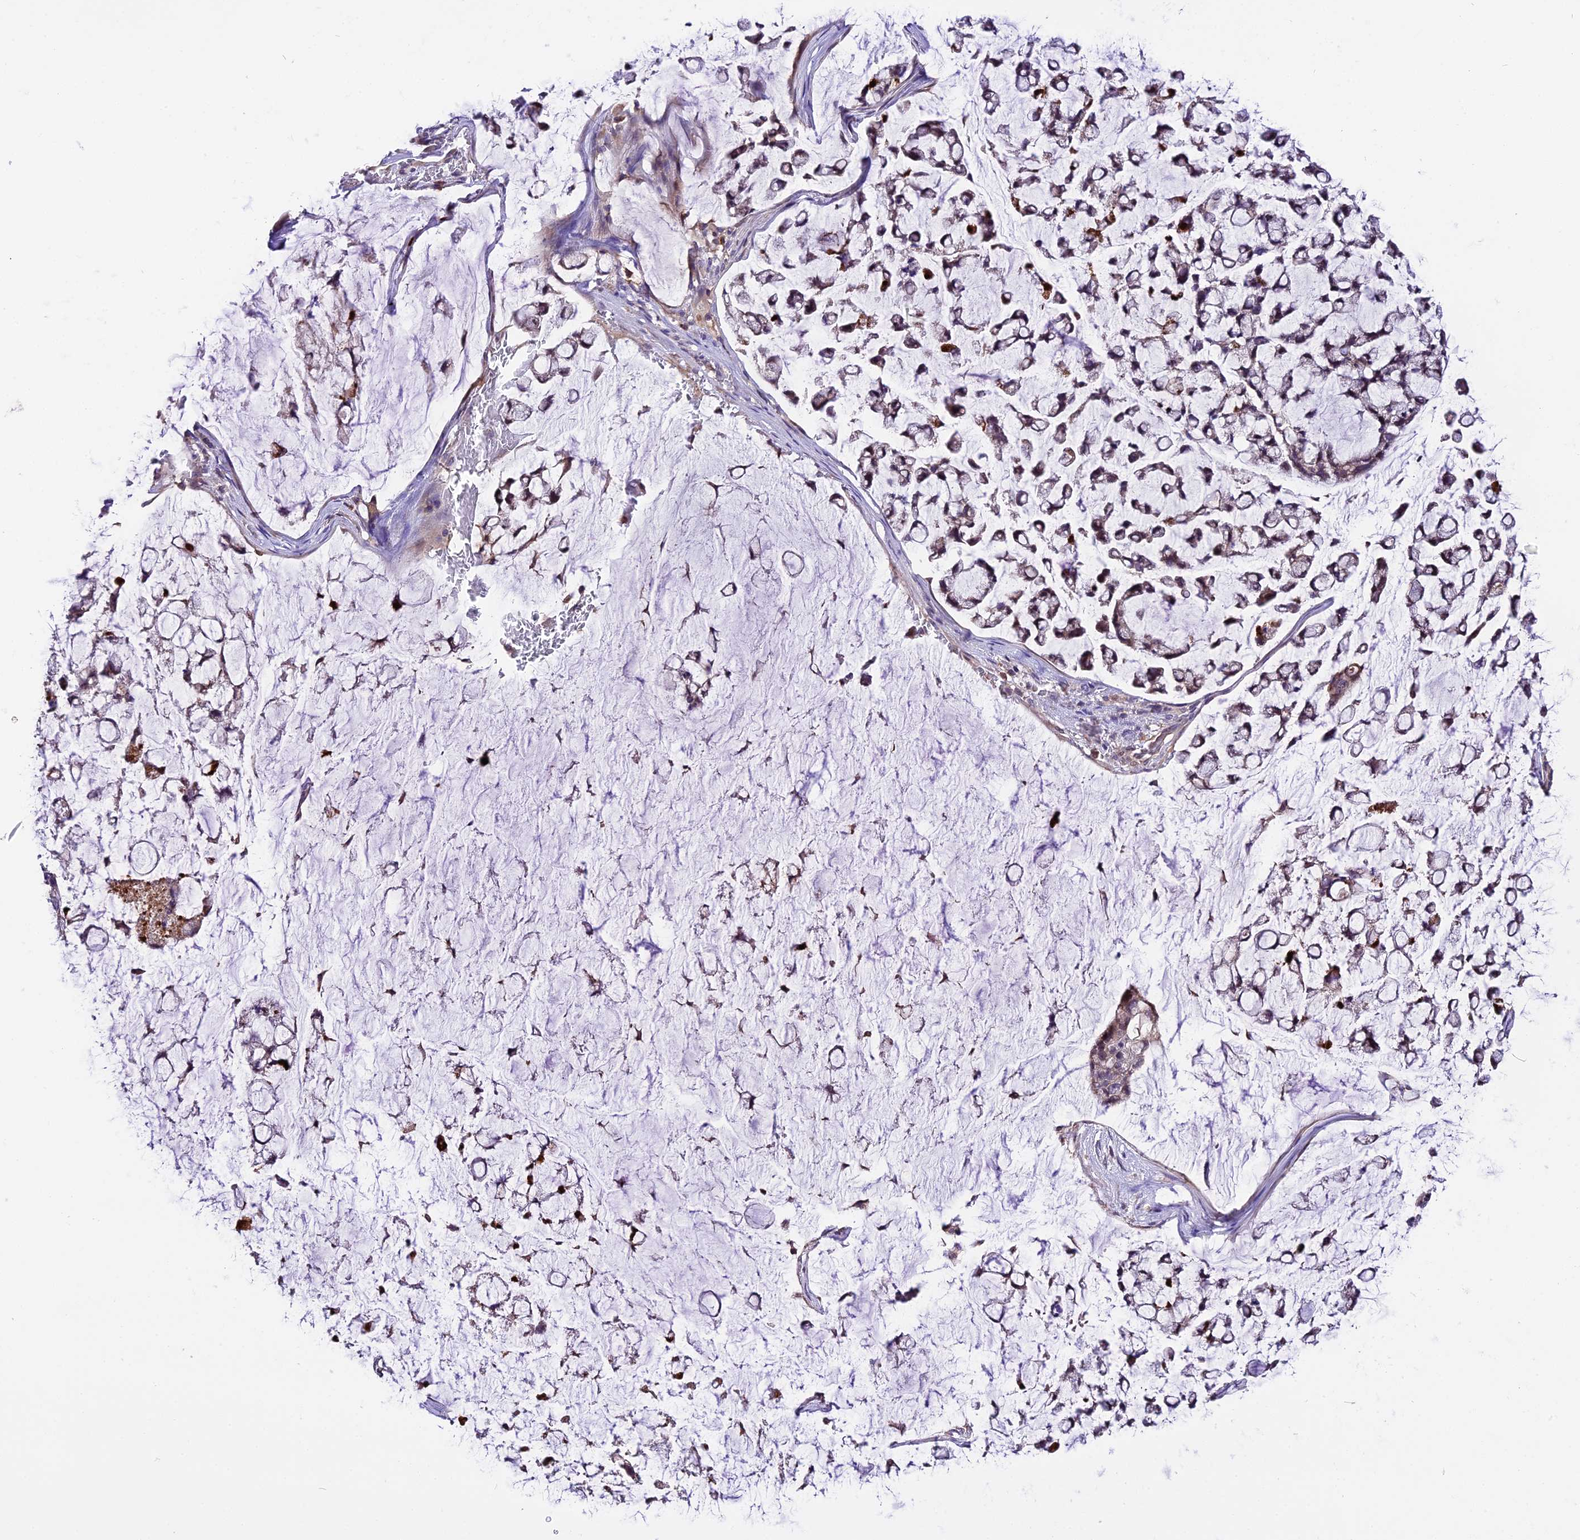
{"staining": {"intensity": "strong", "quantity": ">75%", "location": "nuclear"}, "tissue": "stomach cancer", "cell_type": "Tumor cells", "image_type": "cancer", "snomed": [{"axis": "morphology", "description": "Adenocarcinoma, NOS"}, {"axis": "topography", "description": "Stomach, lower"}], "caption": "Immunohistochemistry photomicrograph of stomach cancer stained for a protein (brown), which displays high levels of strong nuclear expression in approximately >75% of tumor cells.", "gene": "MAP3K7CL", "patient": {"sex": "male", "age": 67}}